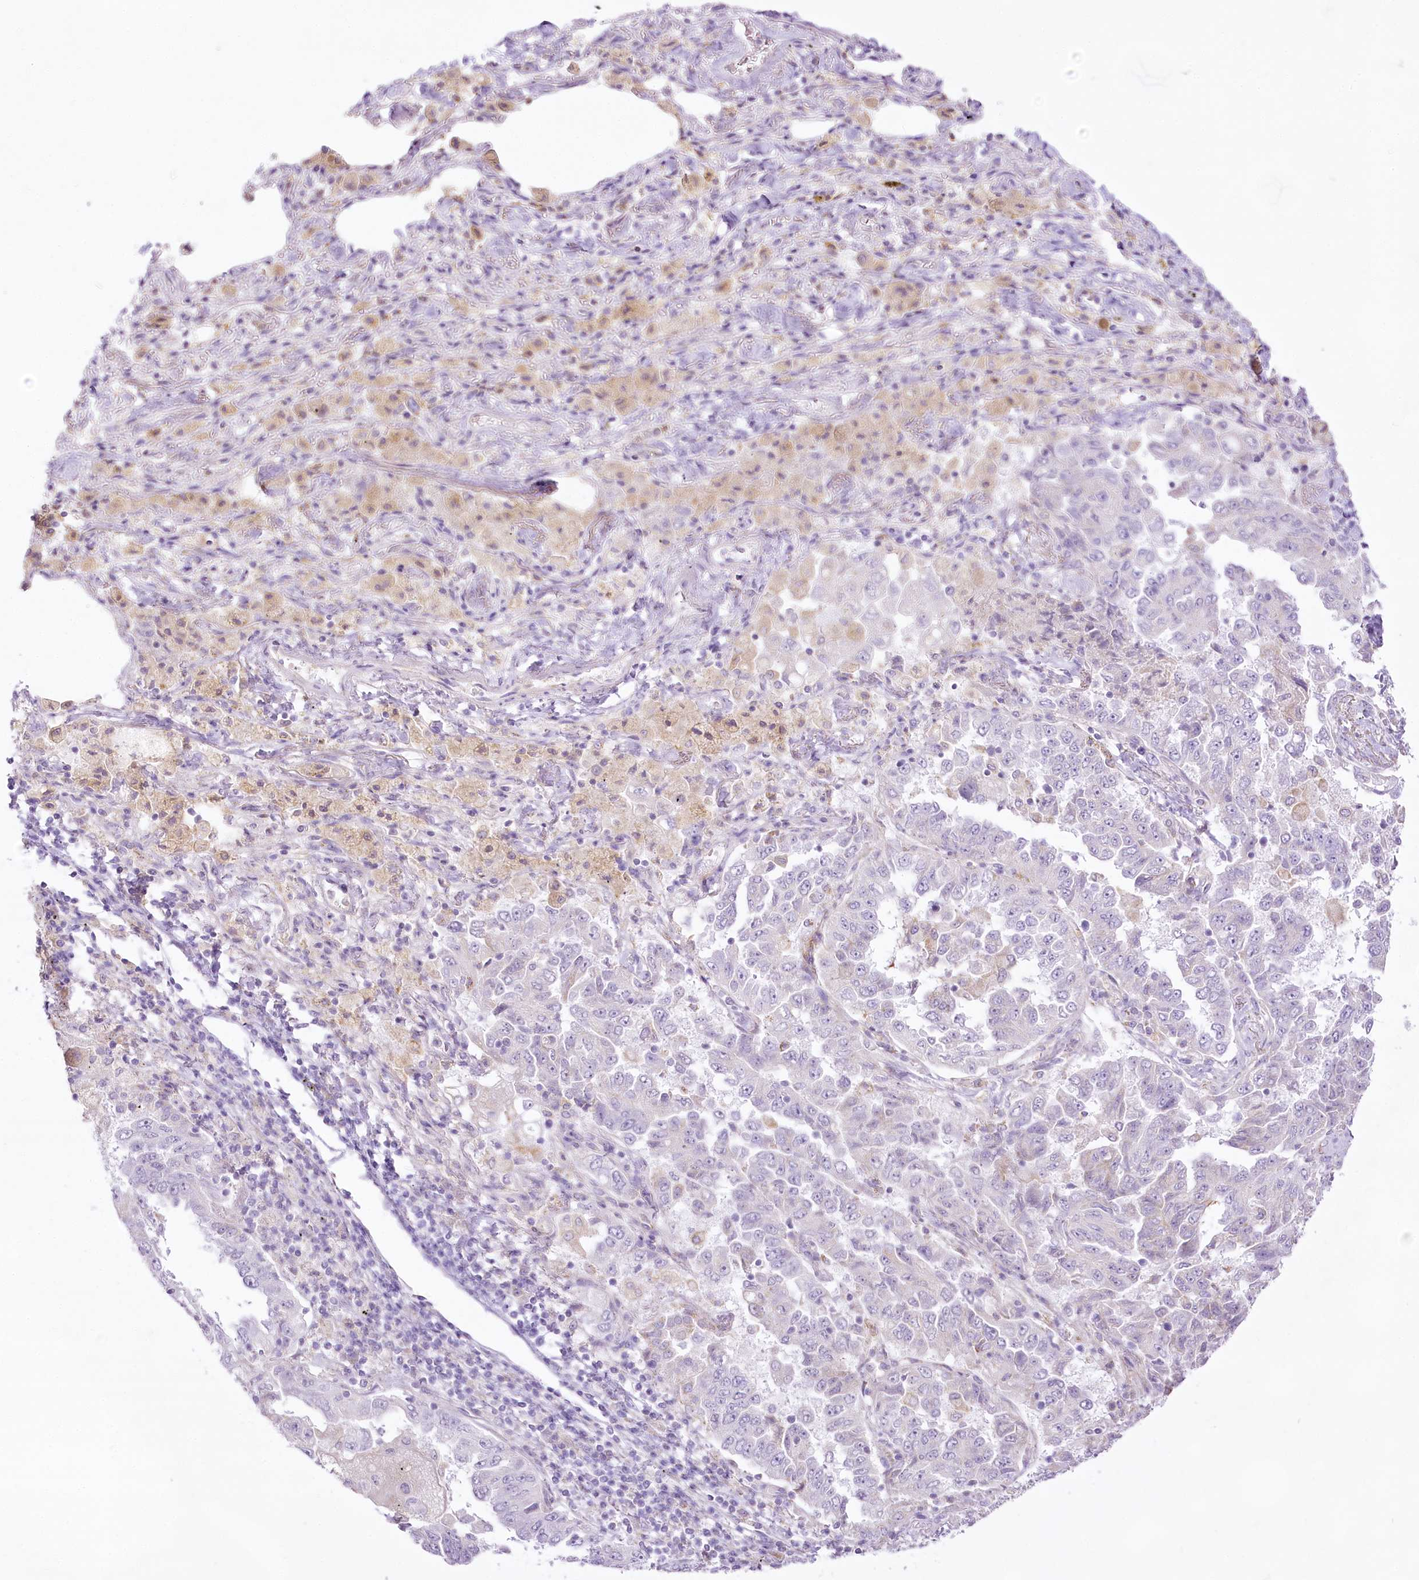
{"staining": {"intensity": "negative", "quantity": "none", "location": "none"}, "tissue": "lung cancer", "cell_type": "Tumor cells", "image_type": "cancer", "snomed": [{"axis": "morphology", "description": "Adenocarcinoma, NOS"}, {"axis": "topography", "description": "Lung"}], "caption": "Immunohistochemical staining of human adenocarcinoma (lung) displays no significant staining in tumor cells. (Immunohistochemistry (ihc), brightfield microscopy, high magnification).", "gene": "CCDC30", "patient": {"sex": "female", "age": 51}}